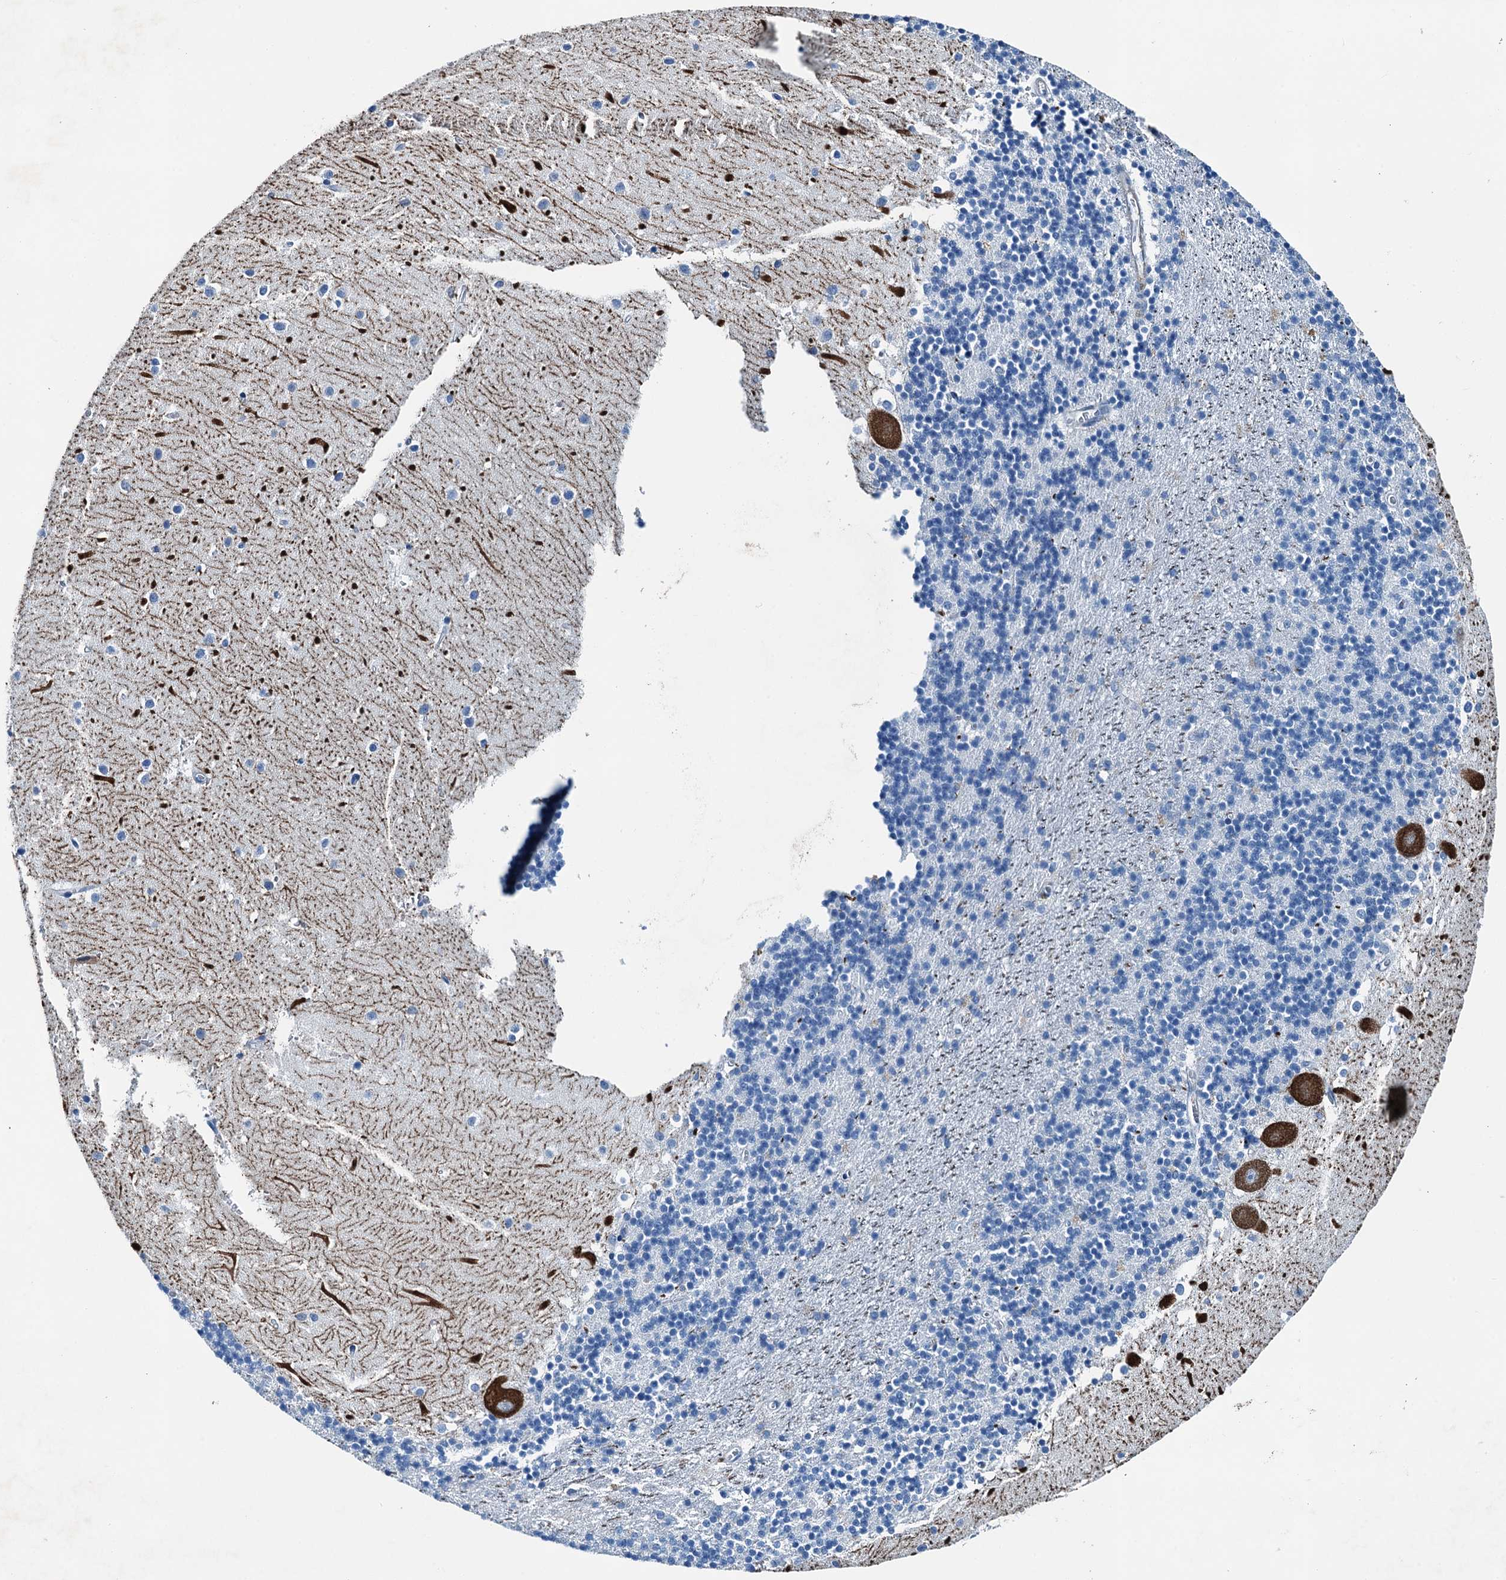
{"staining": {"intensity": "negative", "quantity": "none", "location": "none"}, "tissue": "cerebellum", "cell_type": "Cells in granular layer", "image_type": "normal", "snomed": [{"axis": "morphology", "description": "Normal tissue, NOS"}, {"axis": "topography", "description": "Cerebellum"}], "caption": "Immunohistochemistry (IHC) image of normal human cerebellum stained for a protein (brown), which demonstrates no positivity in cells in granular layer.", "gene": "RAB3IL1", "patient": {"sex": "male", "age": 54}}